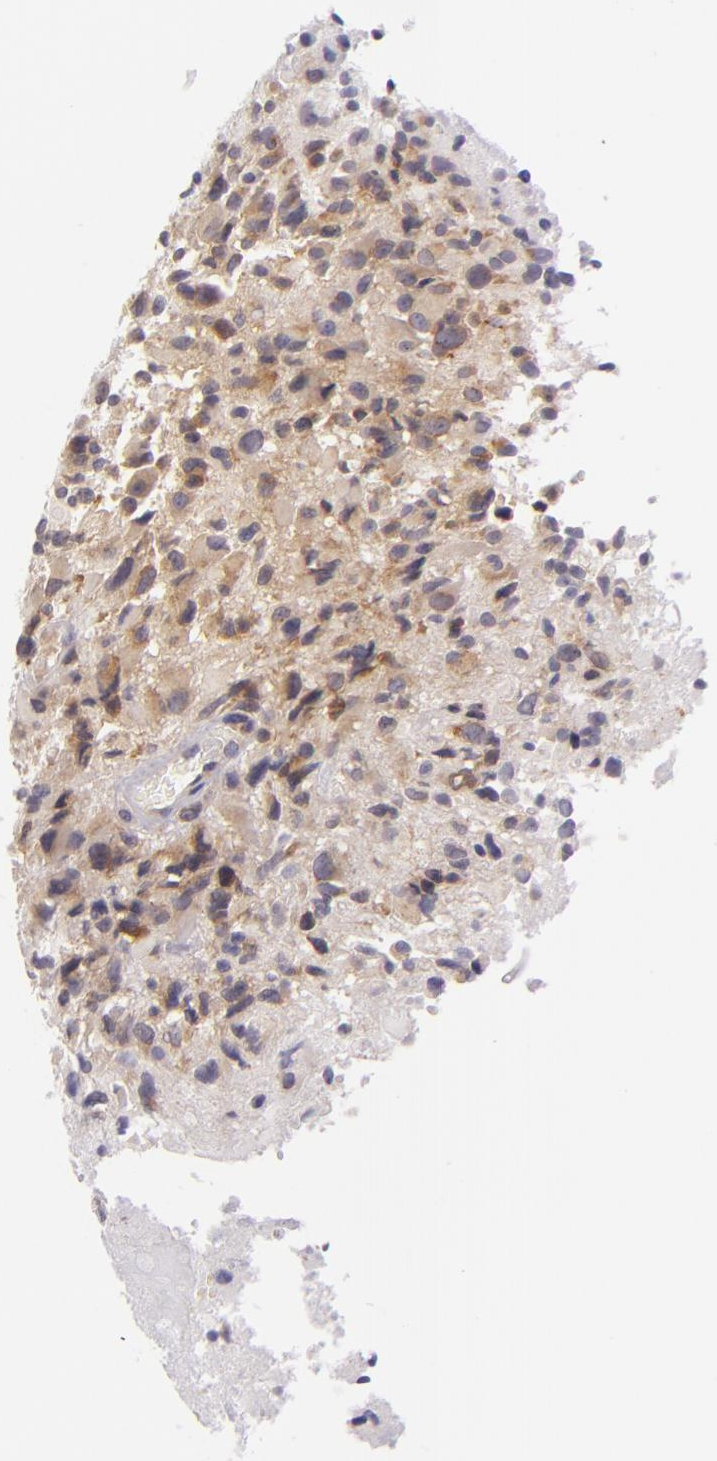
{"staining": {"intensity": "moderate", "quantity": "25%-75%", "location": "cytoplasmic/membranous"}, "tissue": "glioma", "cell_type": "Tumor cells", "image_type": "cancer", "snomed": [{"axis": "morphology", "description": "Glioma, malignant, High grade"}, {"axis": "topography", "description": "Brain"}], "caption": "The photomicrograph displays immunohistochemical staining of malignant glioma (high-grade). There is moderate cytoplasmic/membranous expression is appreciated in approximately 25%-75% of tumor cells.", "gene": "UPF3B", "patient": {"sex": "male", "age": 69}}